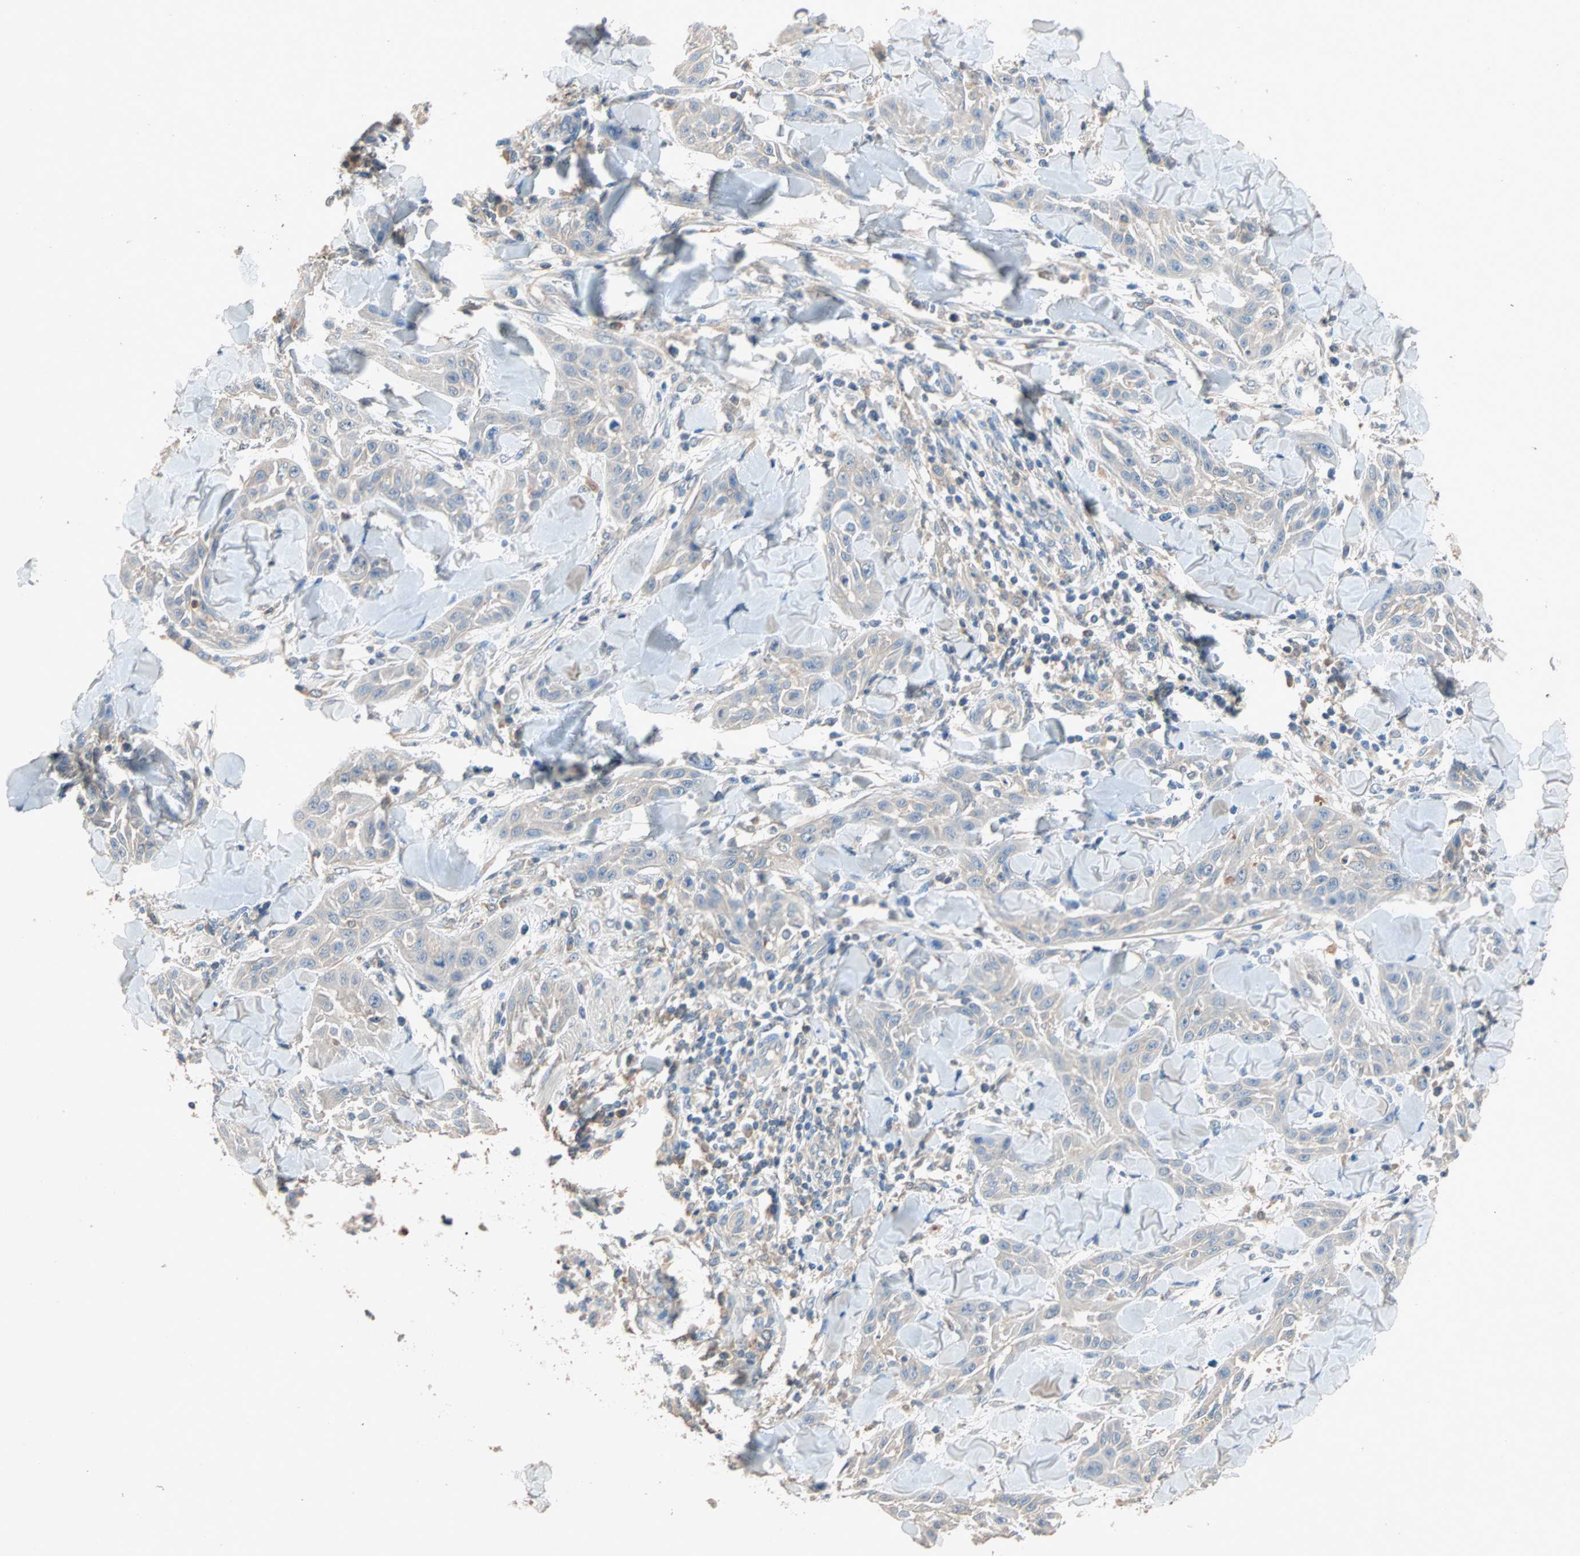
{"staining": {"intensity": "weak", "quantity": "<25%", "location": "cytoplasmic/membranous"}, "tissue": "skin cancer", "cell_type": "Tumor cells", "image_type": "cancer", "snomed": [{"axis": "morphology", "description": "Squamous cell carcinoma, NOS"}, {"axis": "topography", "description": "Skin"}], "caption": "Protein analysis of skin squamous cell carcinoma displays no significant positivity in tumor cells.", "gene": "ADAP1", "patient": {"sex": "male", "age": 24}}